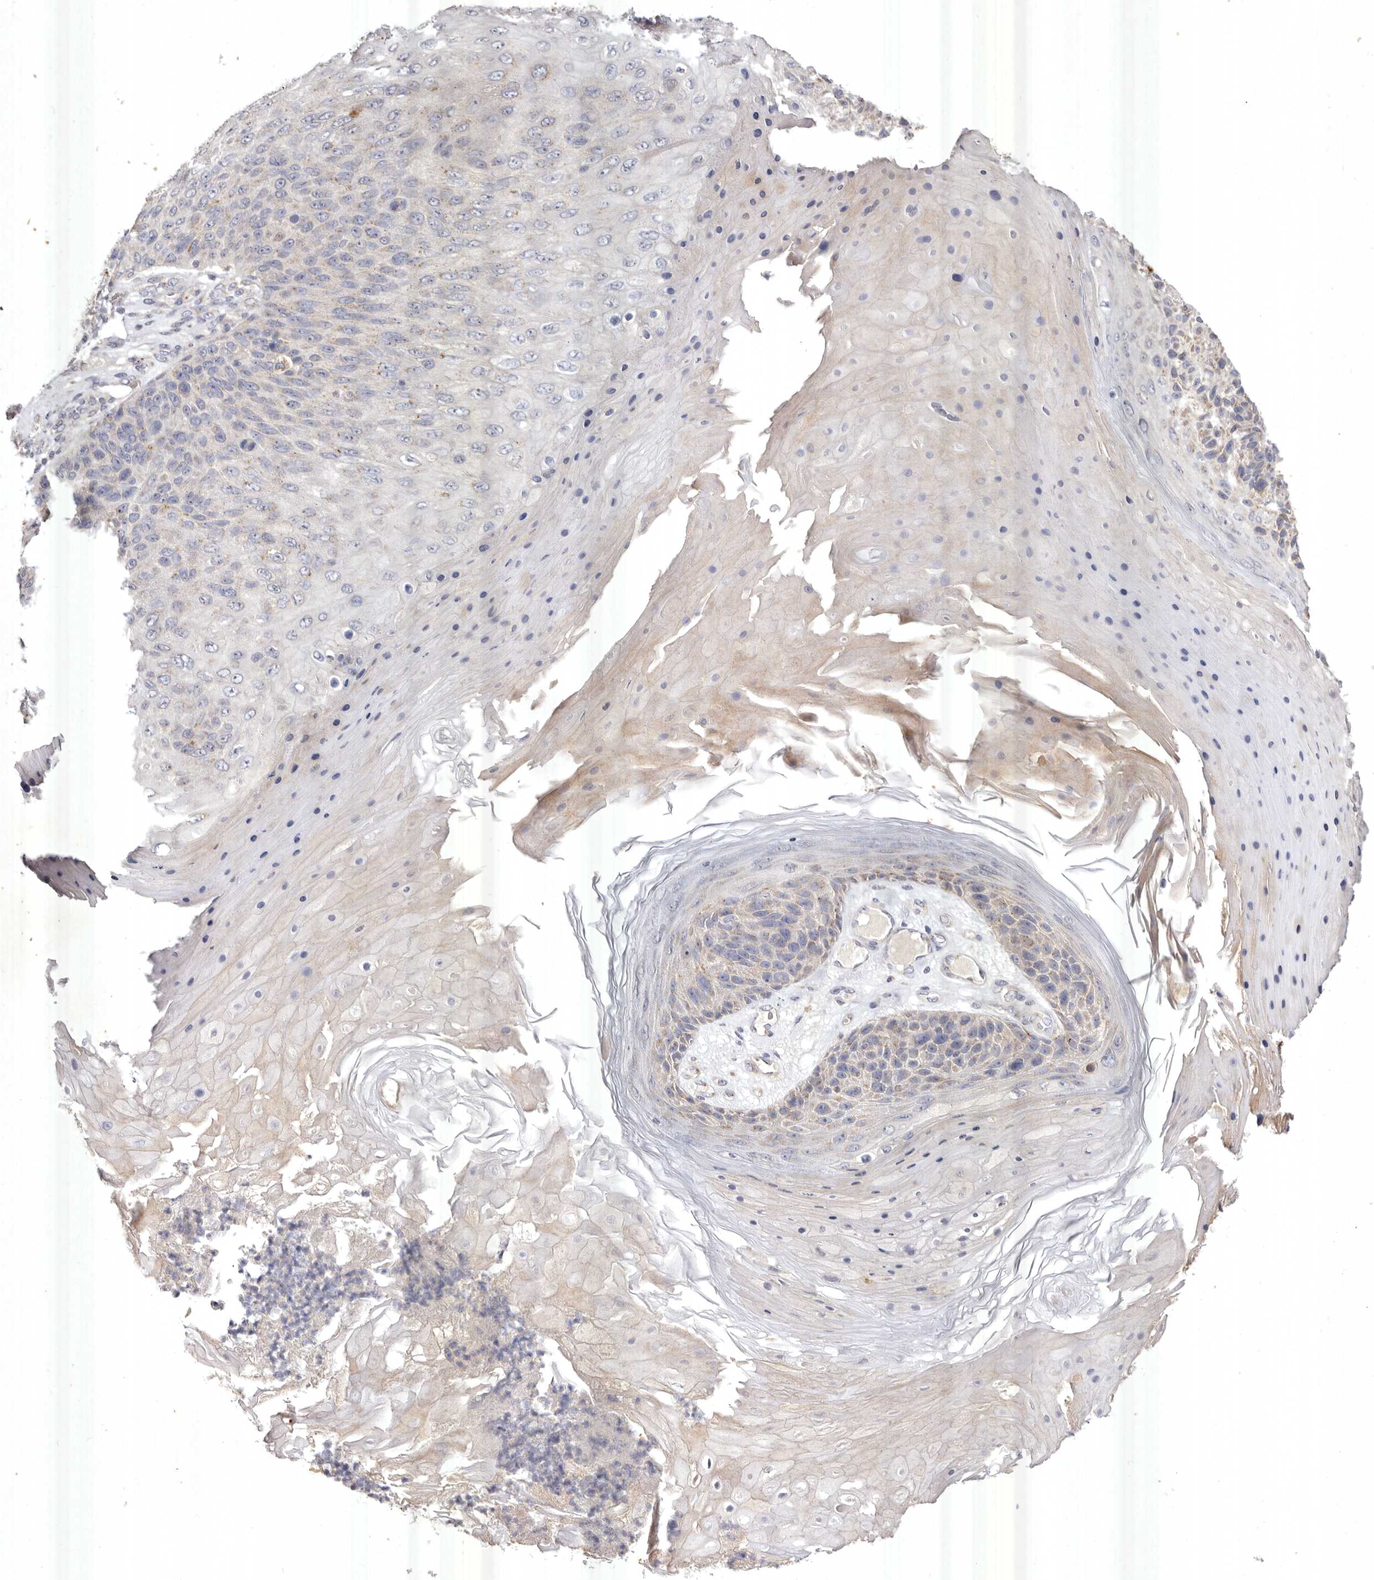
{"staining": {"intensity": "weak", "quantity": "<25%", "location": "cytoplasmic/membranous"}, "tissue": "skin cancer", "cell_type": "Tumor cells", "image_type": "cancer", "snomed": [{"axis": "morphology", "description": "Squamous cell carcinoma, NOS"}, {"axis": "topography", "description": "Skin"}], "caption": "Histopathology image shows no protein positivity in tumor cells of skin cancer tissue.", "gene": "USP24", "patient": {"sex": "female", "age": 88}}